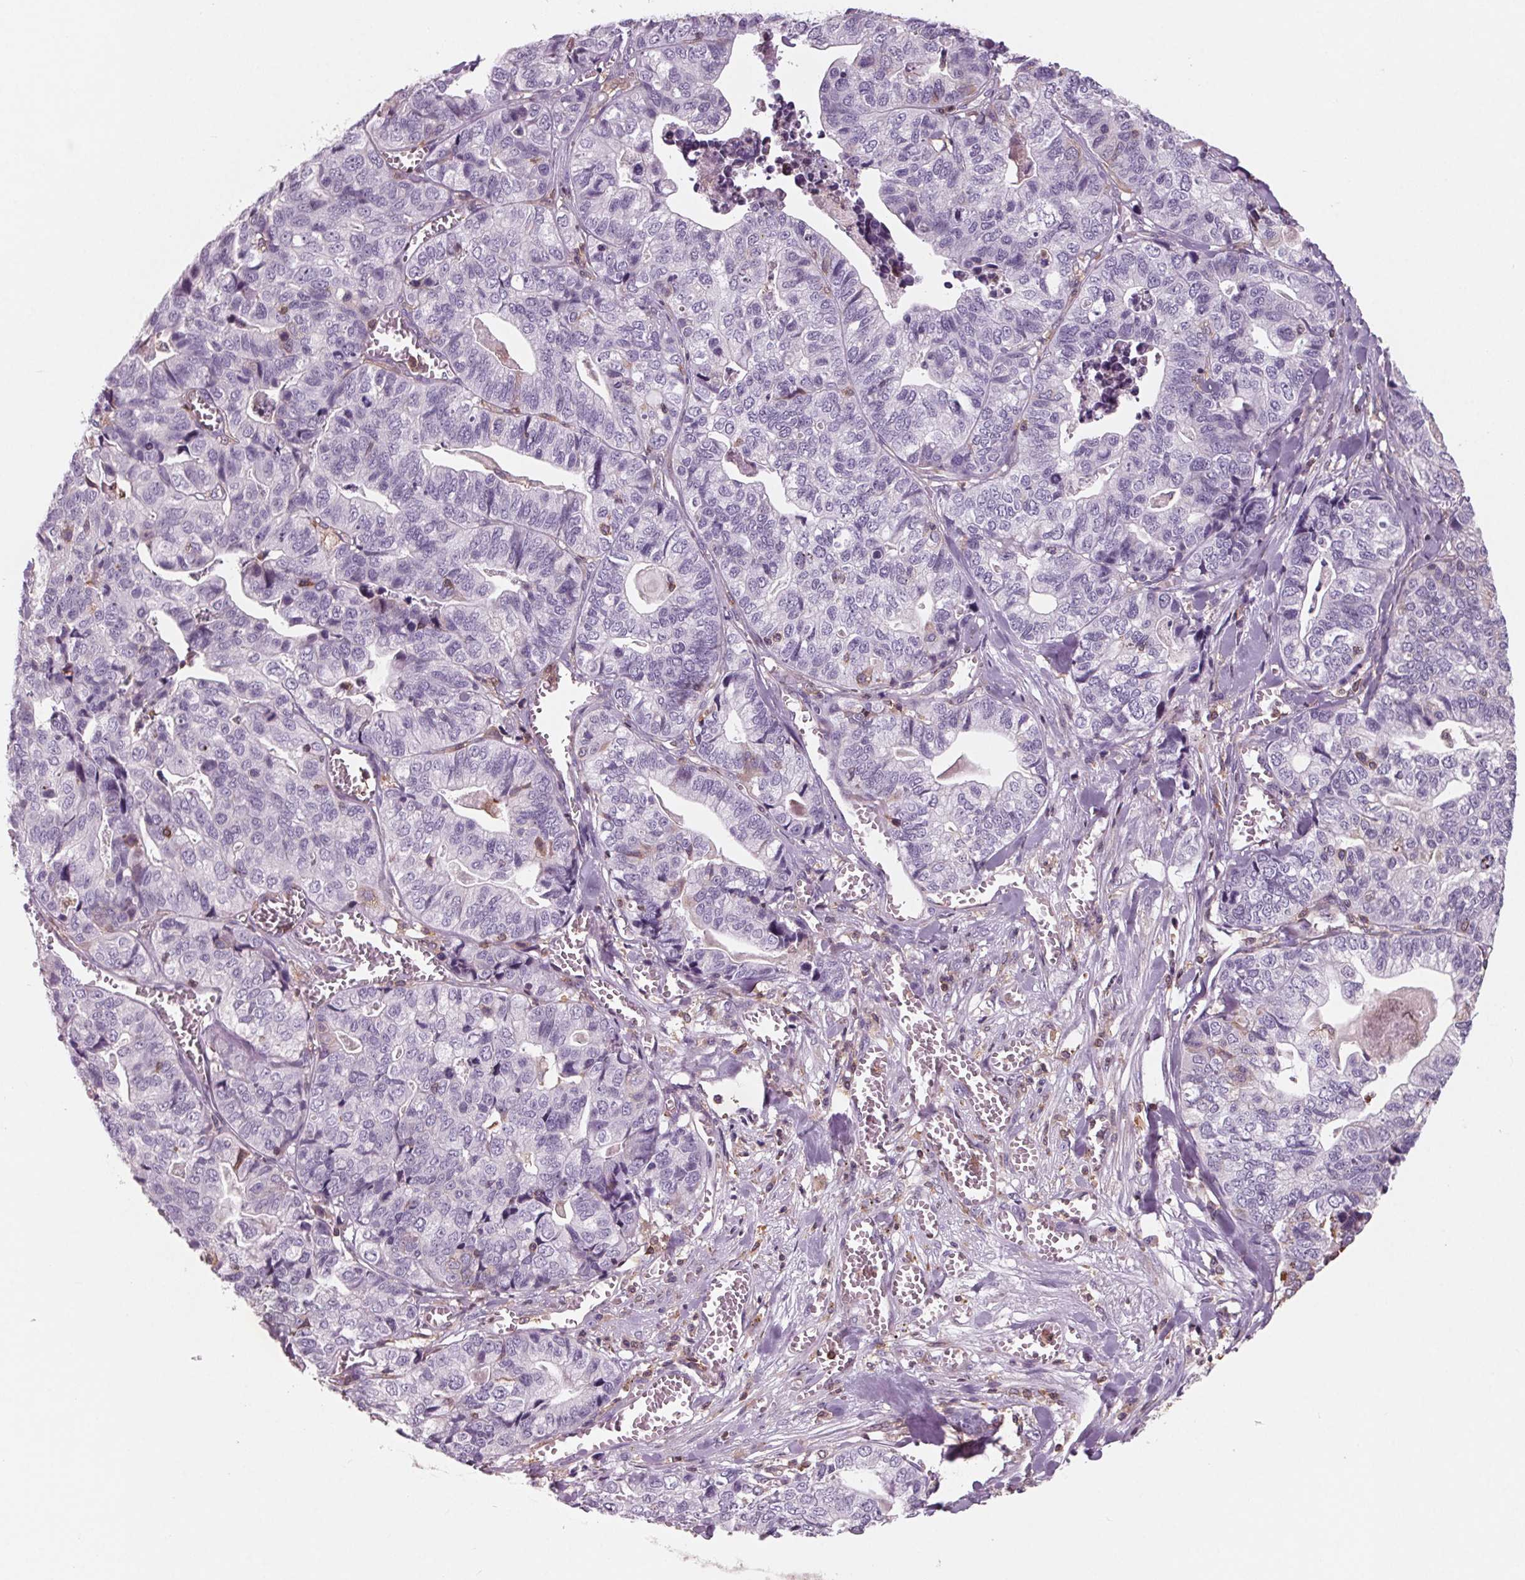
{"staining": {"intensity": "negative", "quantity": "none", "location": "none"}, "tissue": "stomach cancer", "cell_type": "Tumor cells", "image_type": "cancer", "snomed": [{"axis": "morphology", "description": "Adenocarcinoma, NOS"}, {"axis": "topography", "description": "Stomach, upper"}], "caption": "Immunohistochemistry image of stomach cancer stained for a protein (brown), which displays no staining in tumor cells. (DAB immunohistochemistry (IHC) with hematoxylin counter stain).", "gene": "ARHGAP25", "patient": {"sex": "female", "age": 67}}